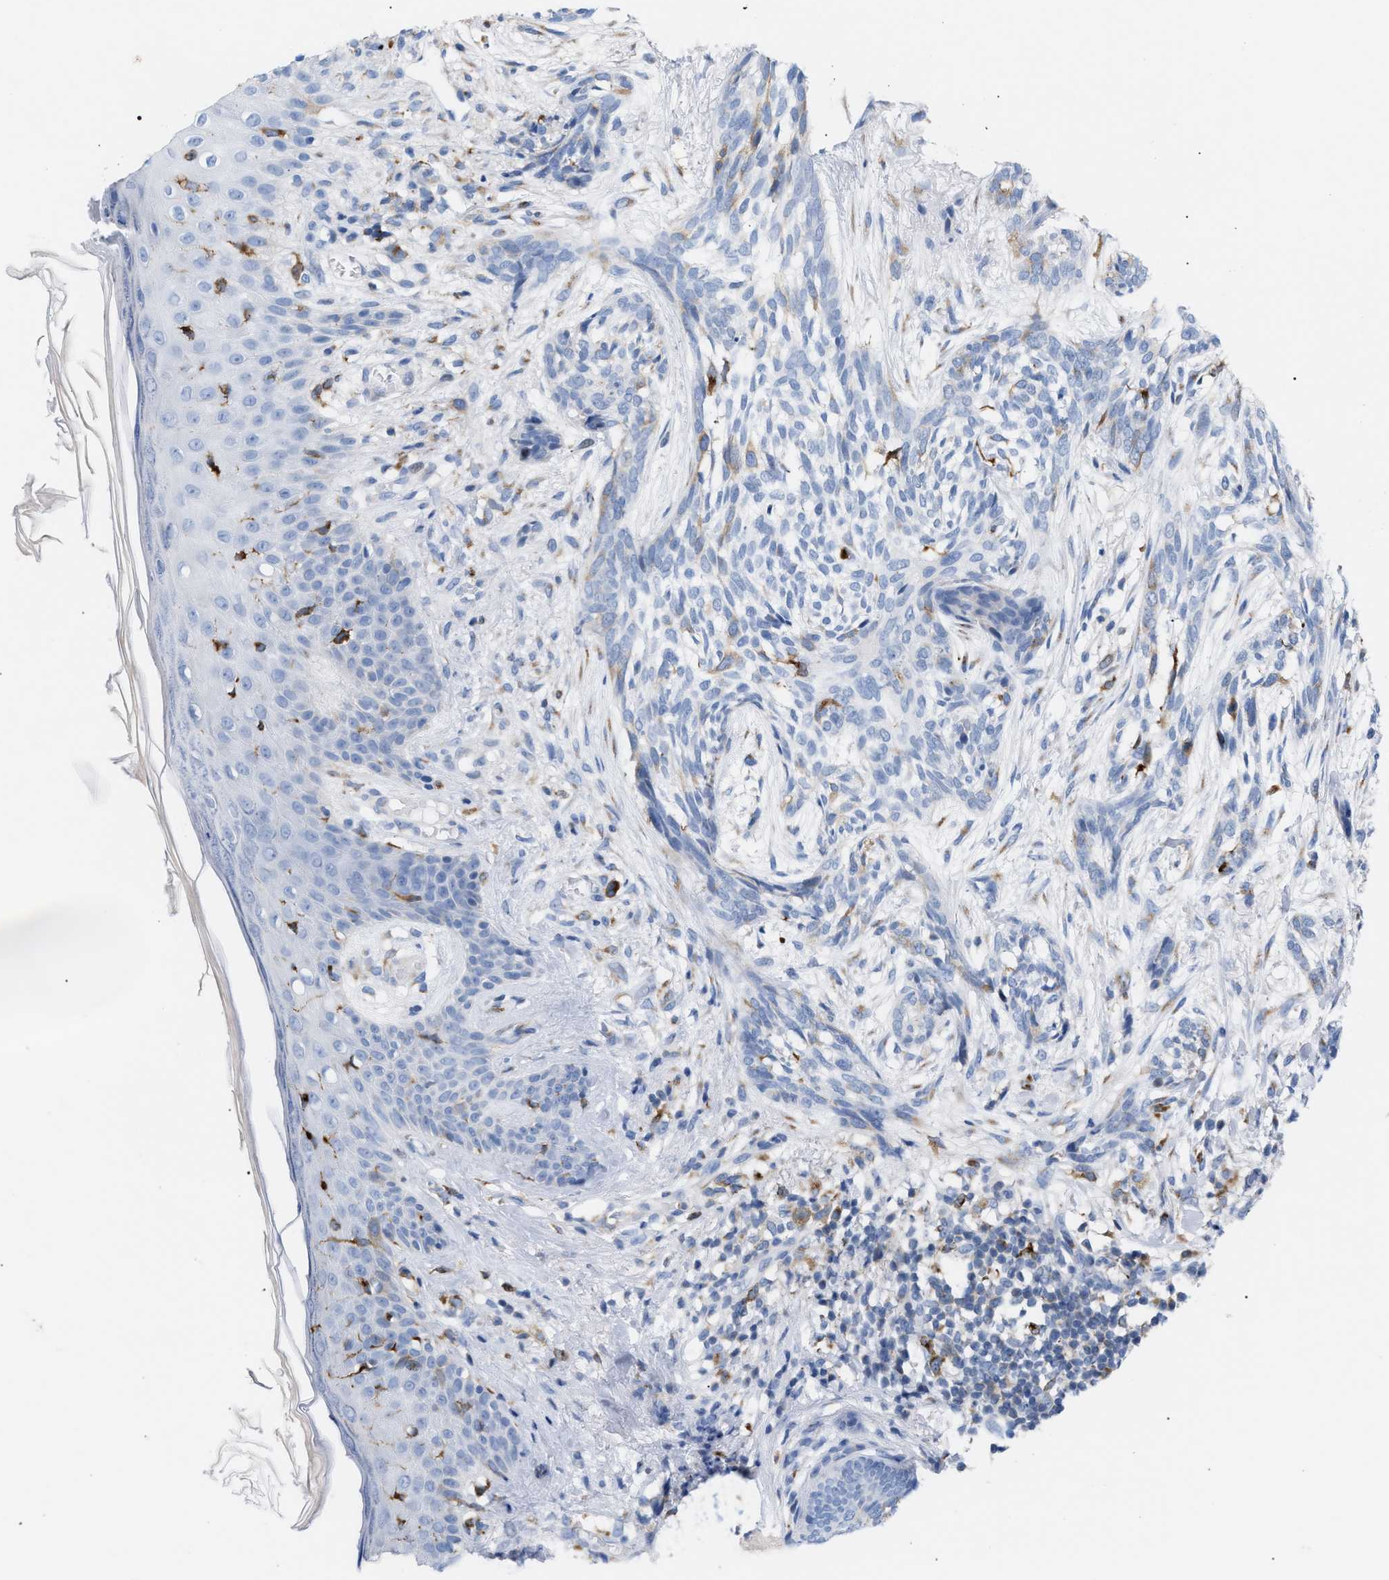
{"staining": {"intensity": "weak", "quantity": "<25%", "location": "cytoplasmic/membranous"}, "tissue": "skin cancer", "cell_type": "Tumor cells", "image_type": "cancer", "snomed": [{"axis": "morphology", "description": "Basal cell carcinoma"}, {"axis": "topography", "description": "Skin"}], "caption": "Immunohistochemistry of skin cancer demonstrates no staining in tumor cells.", "gene": "TACC3", "patient": {"sex": "female", "age": 88}}